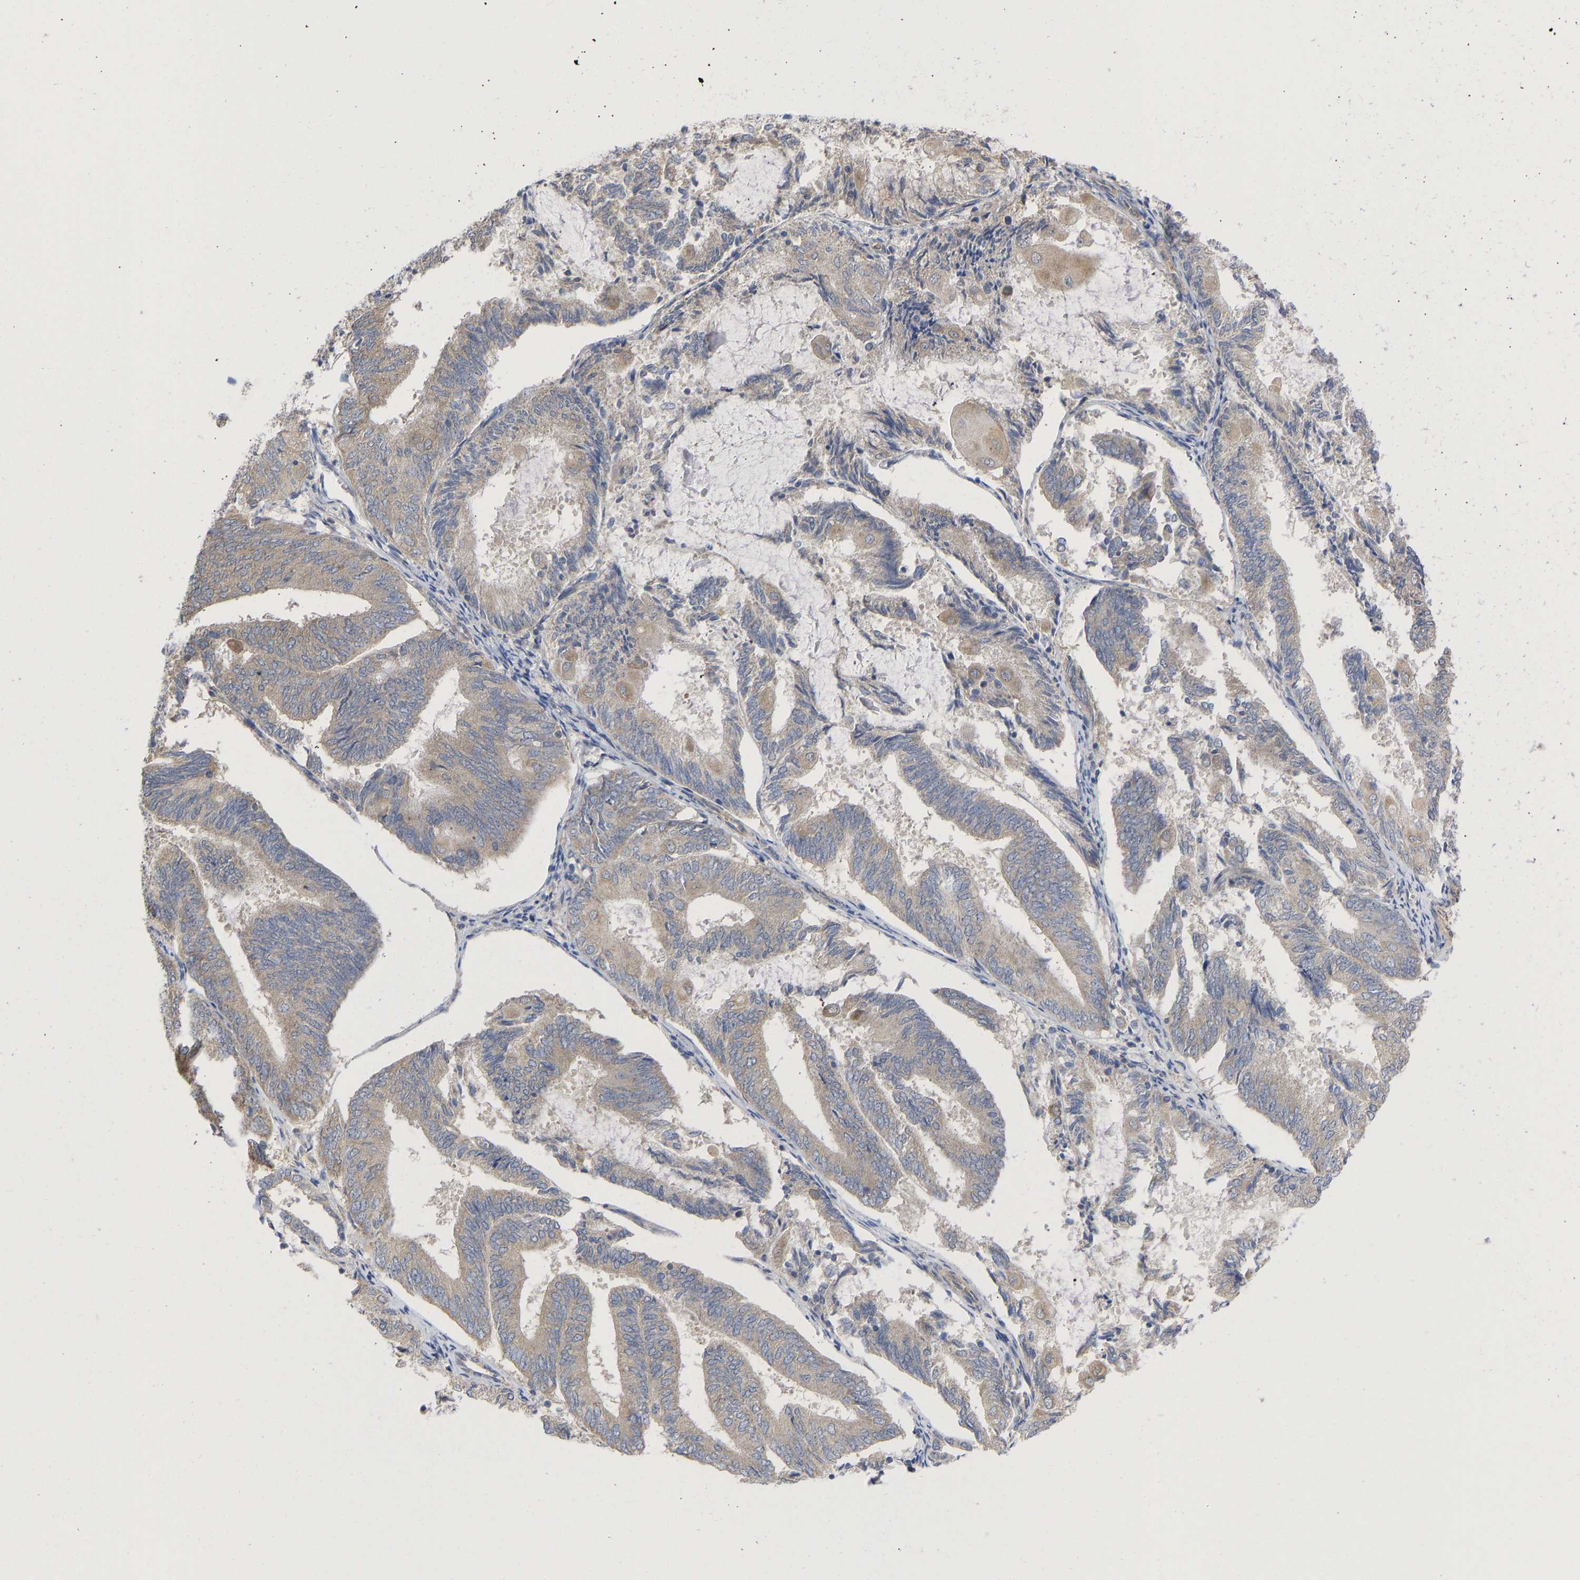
{"staining": {"intensity": "weak", "quantity": ">75%", "location": "cytoplasmic/membranous"}, "tissue": "endometrial cancer", "cell_type": "Tumor cells", "image_type": "cancer", "snomed": [{"axis": "morphology", "description": "Adenocarcinoma, NOS"}, {"axis": "topography", "description": "Endometrium"}], "caption": "The image exhibits a brown stain indicating the presence of a protein in the cytoplasmic/membranous of tumor cells in endometrial cancer. The protein of interest is shown in brown color, while the nuclei are stained blue.", "gene": "MAP2K3", "patient": {"sex": "female", "age": 81}}